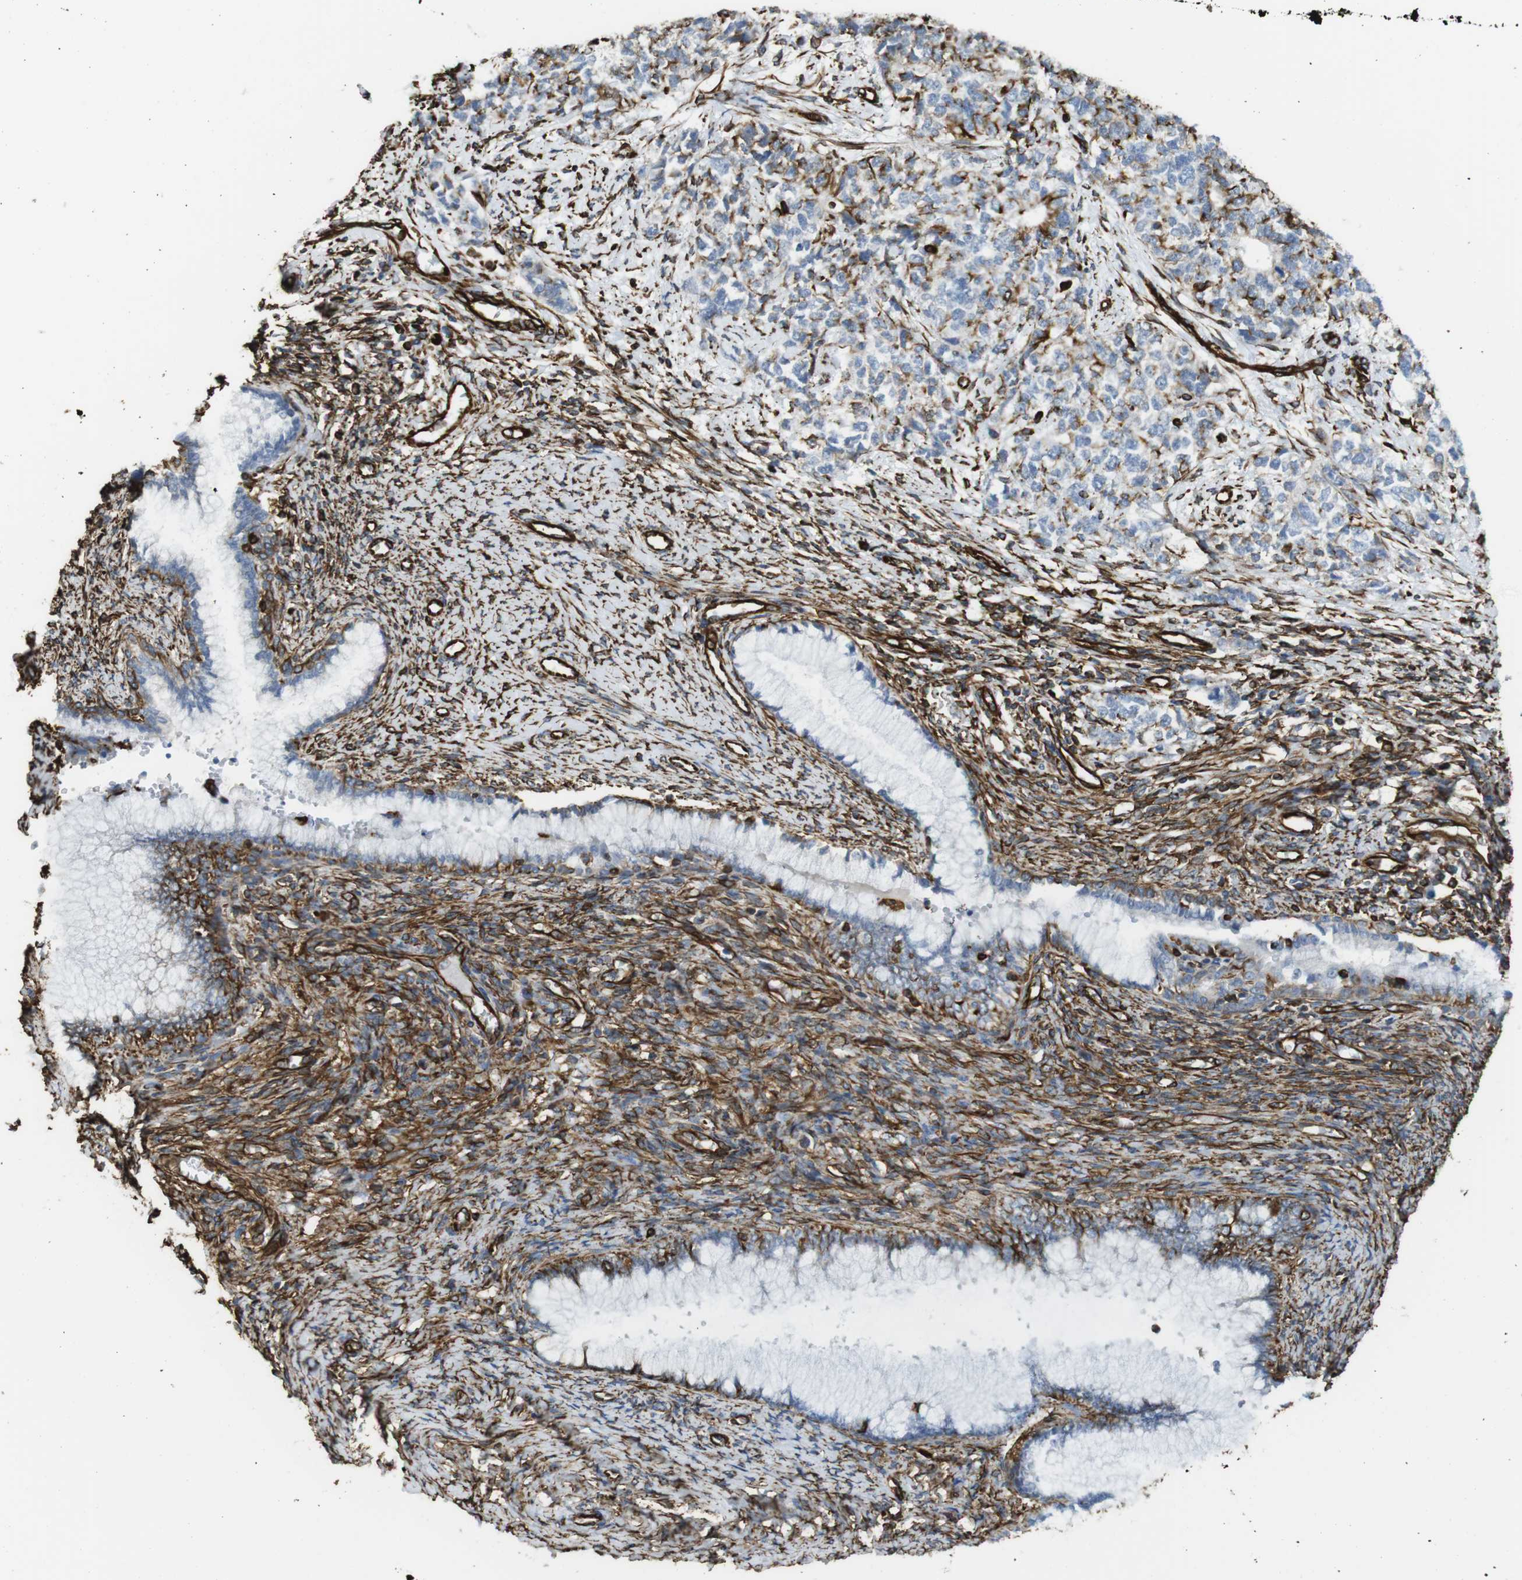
{"staining": {"intensity": "moderate", "quantity": "25%-75%", "location": "cytoplasmic/membranous"}, "tissue": "cervical cancer", "cell_type": "Tumor cells", "image_type": "cancer", "snomed": [{"axis": "morphology", "description": "Squamous cell carcinoma, NOS"}, {"axis": "topography", "description": "Cervix"}], "caption": "Approximately 25%-75% of tumor cells in cervical cancer (squamous cell carcinoma) exhibit moderate cytoplasmic/membranous protein staining as visualized by brown immunohistochemical staining.", "gene": "RALGPS1", "patient": {"sex": "female", "age": 63}}